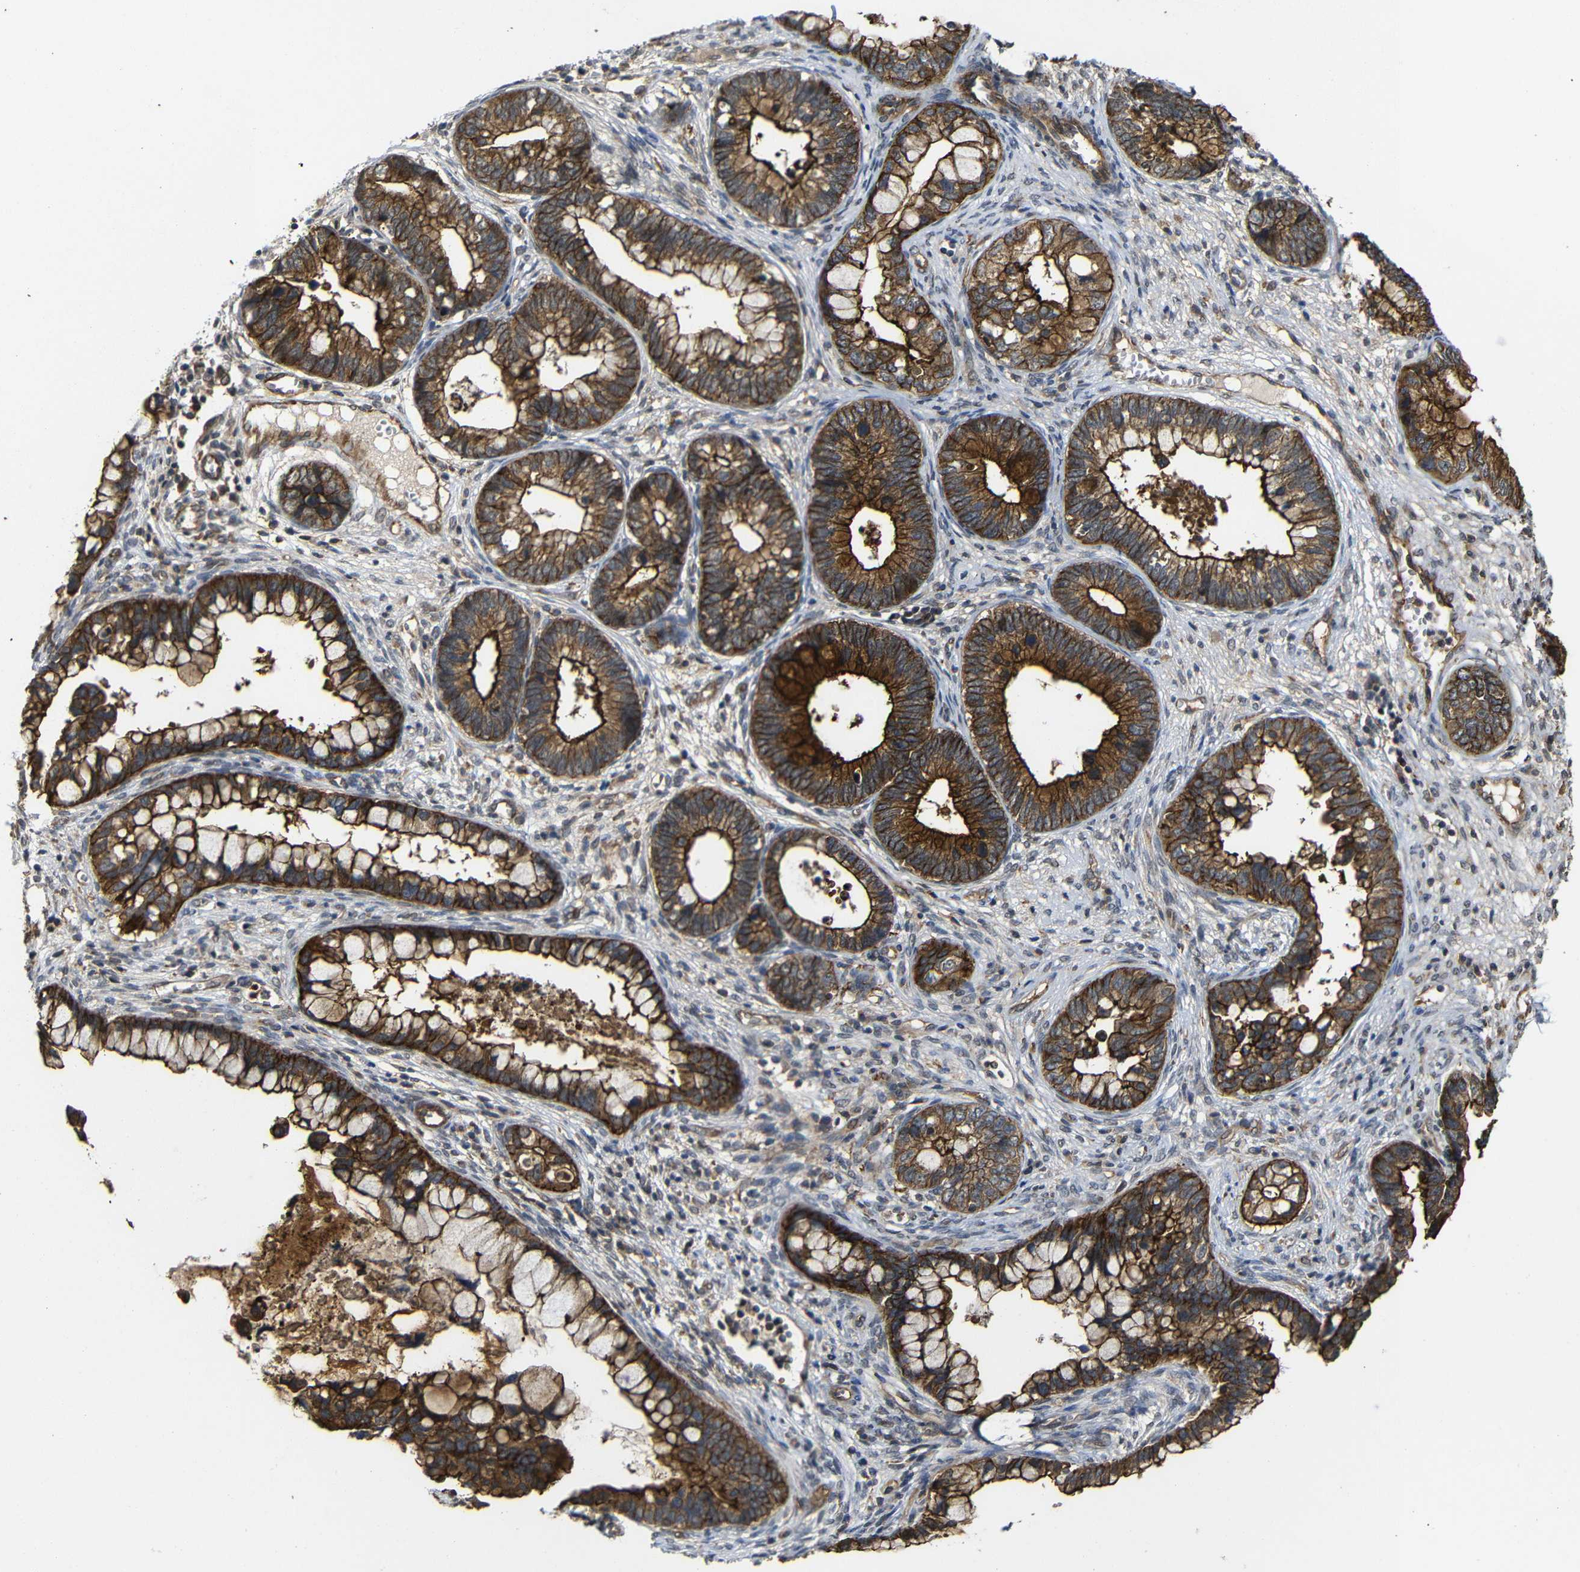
{"staining": {"intensity": "strong", "quantity": ">75%", "location": "cytoplasmic/membranous"}, "tissue": "cervical cancer", "cell_type": "Tumor cells", "image_type": "cancer", "snomed": [{"axis": "morphology", "description": "Adenocarcinoma, NOS"}, {"axis": "topography", "description": "Cervix"}], "caption": "An image of adenocarcinoma (cervical) stained for a protein demonstrates strong cytoplasmic/membranous brown staining in tumor cells.", "gene": "NANOS1", "patient": {"sex": "female", "age": 44}}